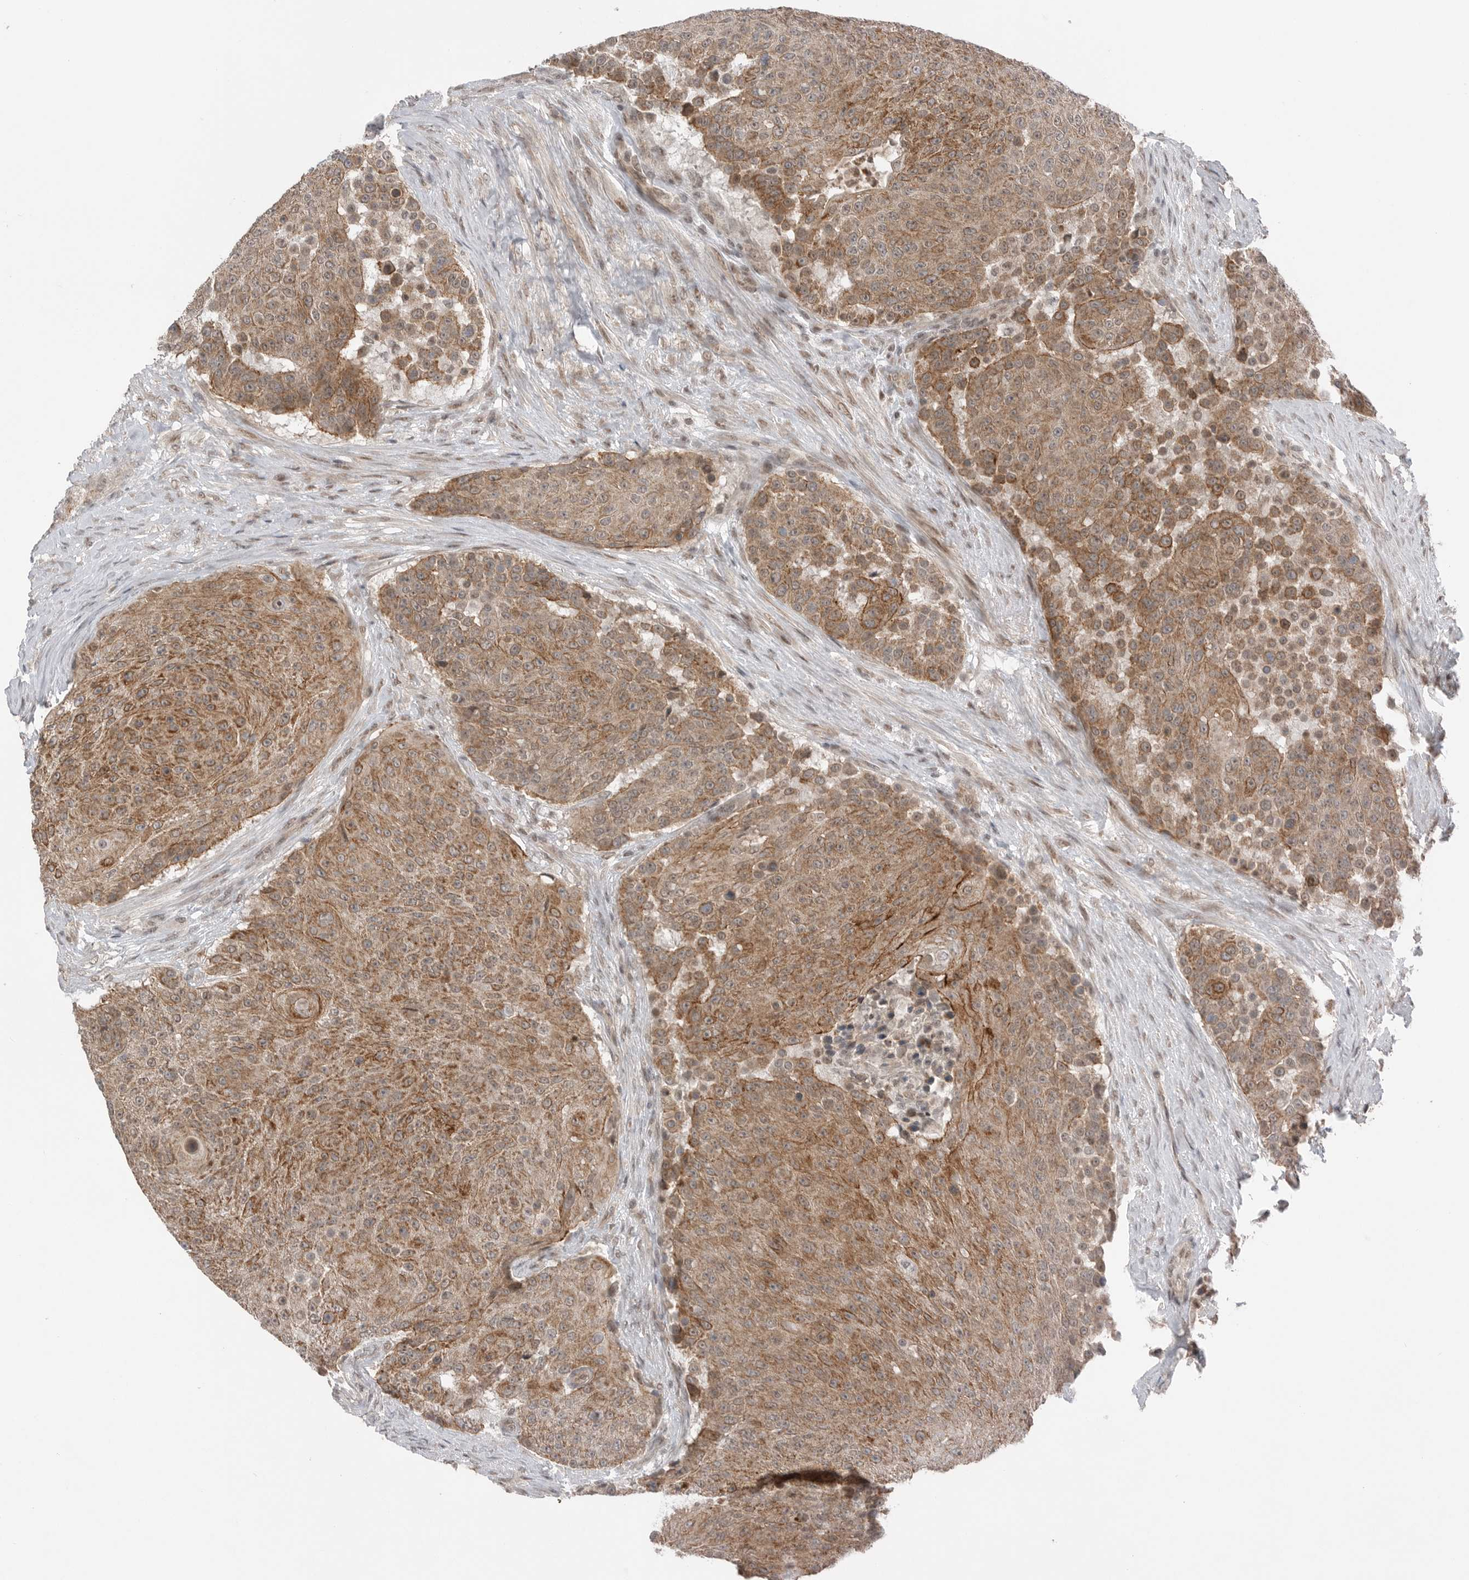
{"staining": {"intensity": "moderate", "quantity": ">75%", "location": "cytoplasmic/membranous"}, "tissue": "urothelial cancer", "cell_type": "Tumor cells", "image_type": "cancer", "snomed": [{"axis": "morphology", "description": "Urothelial carcinoma, High grade"}, {"axis": "topography", "description": "Urinary bladder"}], "caption": "Approximately >75% of tumor cells in urothelial cancer show moderate cytoplasmic/membranous protein positivity as visualized by brown immunohistochemical staining.", "gene": "NTAQ1", "patient": {"sex": "female", "age": 63}}